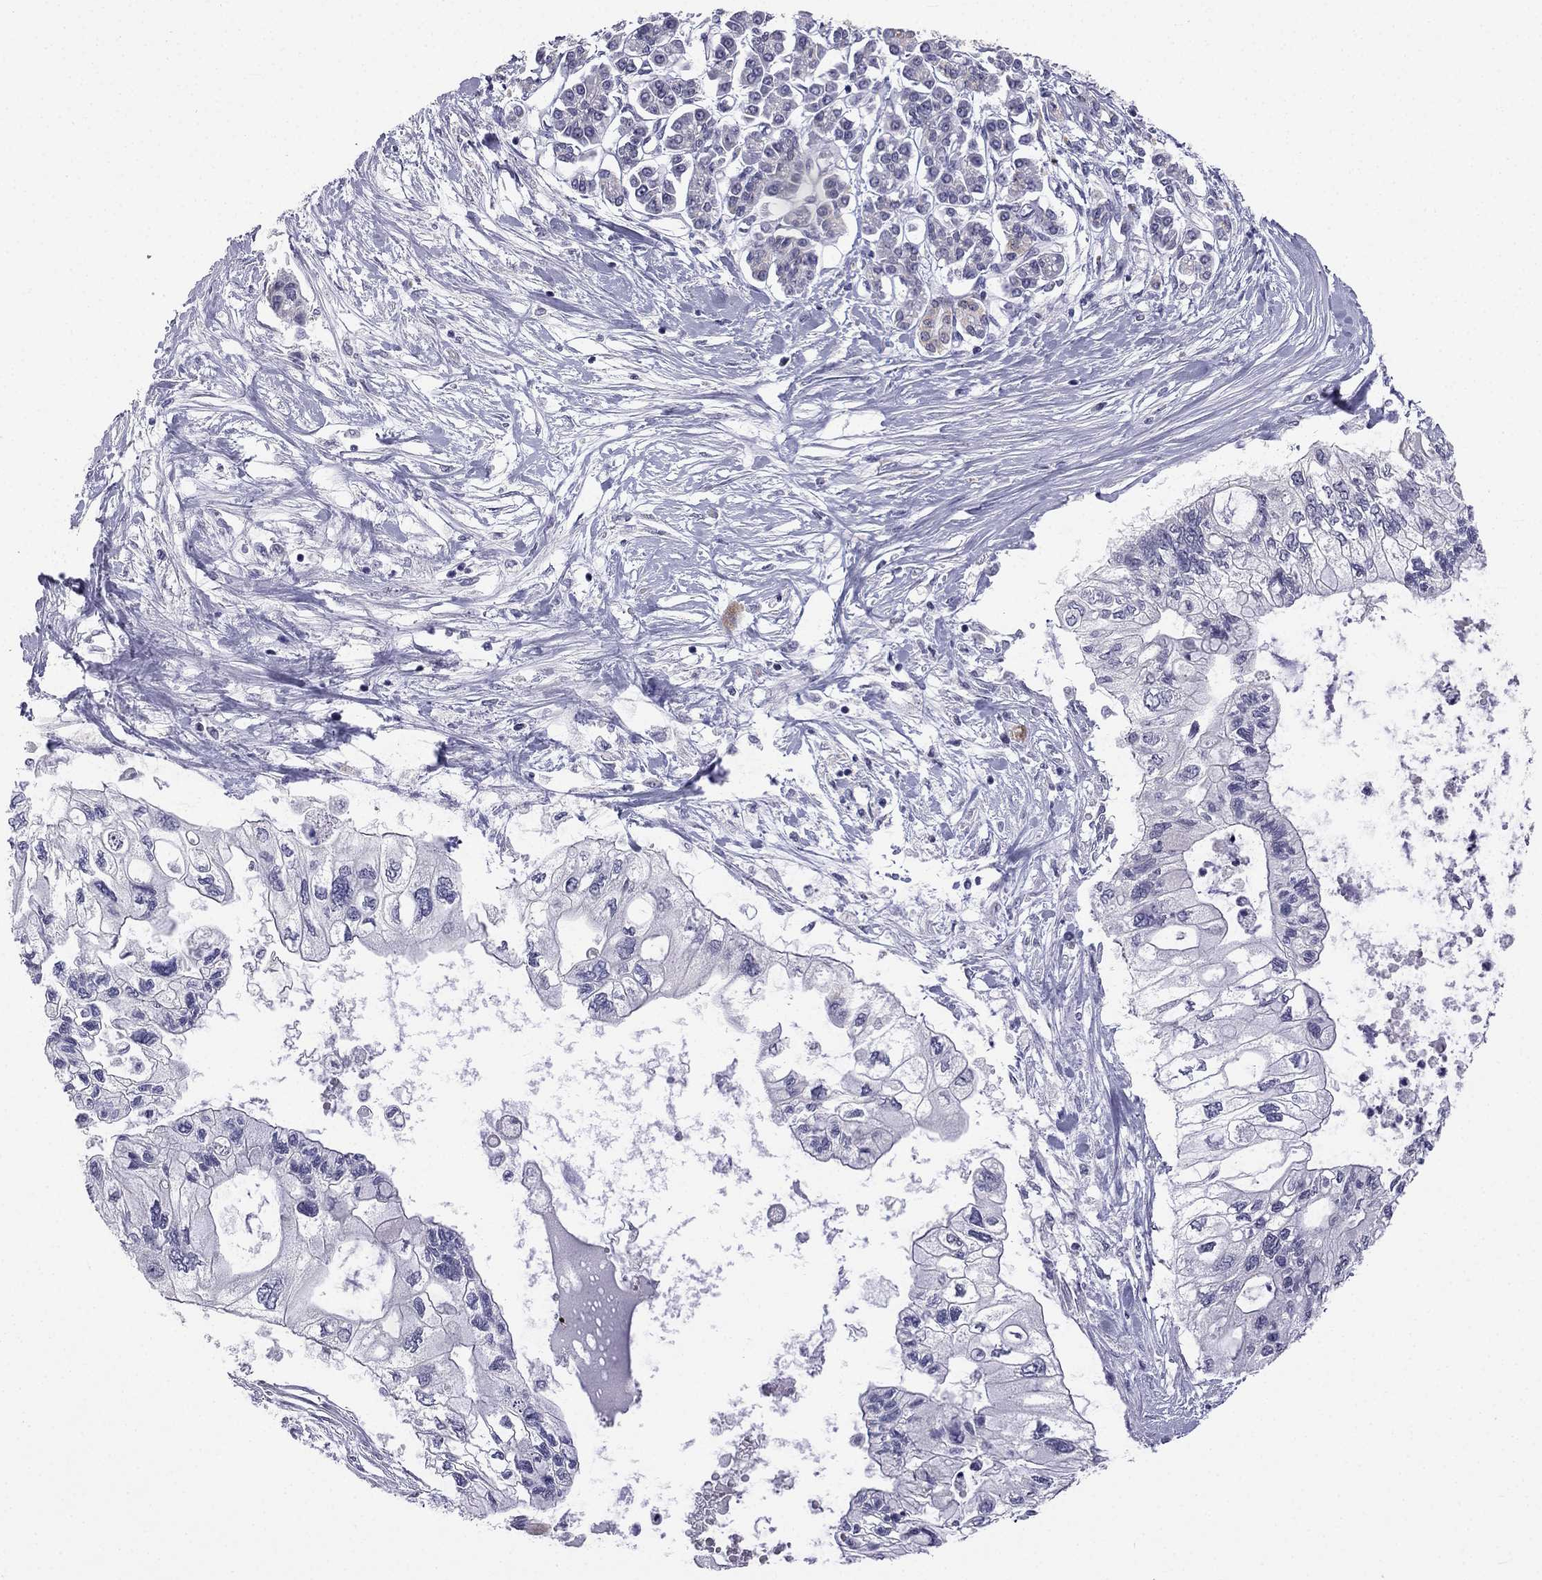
{"staining": {"intensity": "negative", "quantity": "none", "location": "none"}, "tissue": "pancreatic cancer", "cell_type": "Tumor cells", "image_type": "cancer", "snomed": [{"axis": "morphology", "description": "Adenocarcinoma, NOS"}, {"axis": "topography", "description": "Pancreas"}], "caption": "Protein analysis of pancreatic adenocarcinoma reveals no significant staining in tumor cells. (DAB (3,3'-diaminobenzidine) immunohistochemistry, high magnification).", "gene": "C5orf49", "patient": {"sex": "female", "age": 77}}